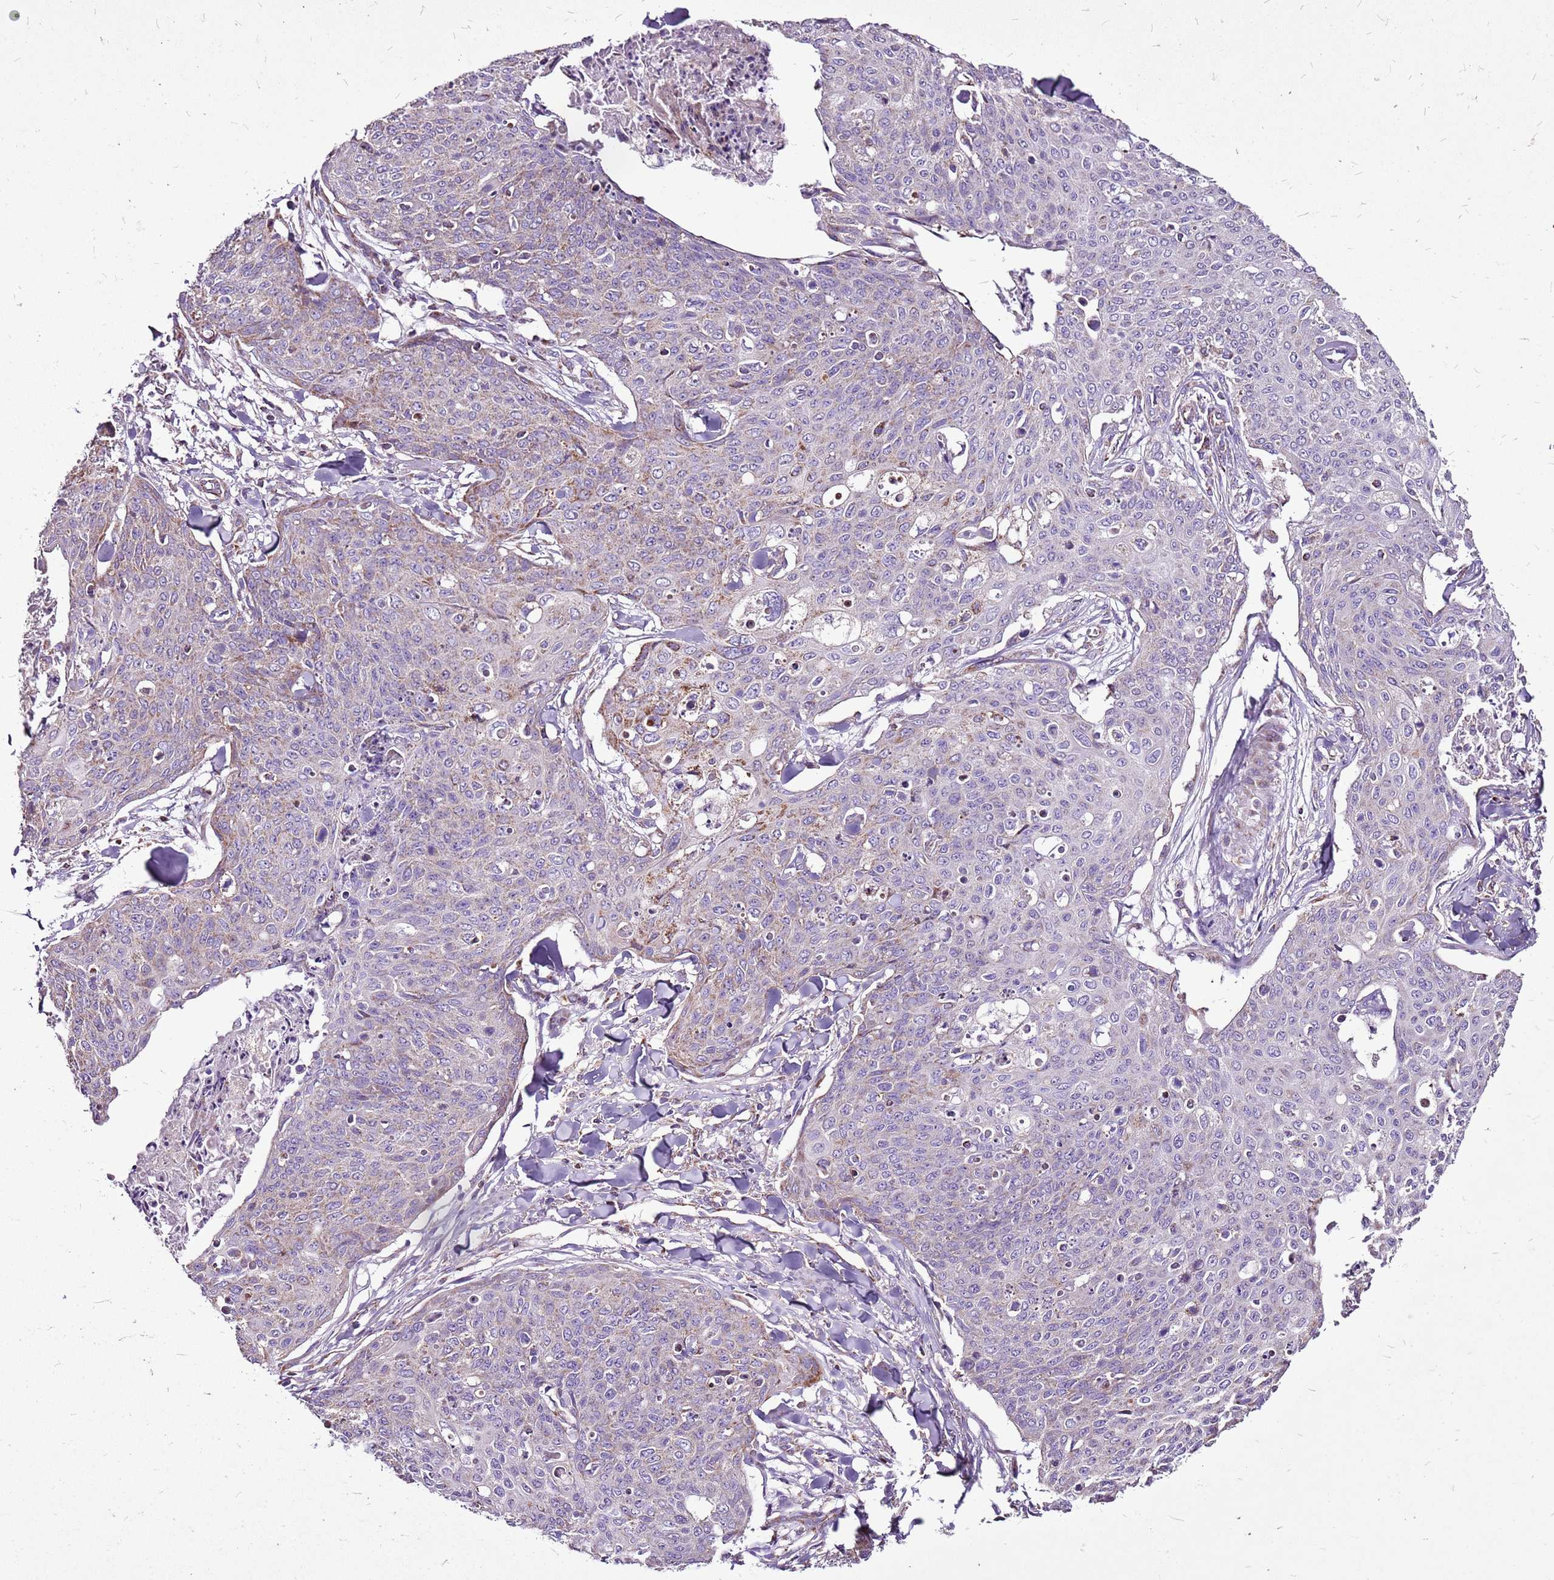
{"staining": {"intensity": "moderate", "quantity": "<25%", "location": "cytoplasmic/membranous"}, "tissue": "skin cancer", "cell_type": "Tumor cells", "image_type": "cancer", "snomed": [{"axis": "morphology", "description": "Squamous cell carcinoma, NOS"}, {"axis": "topography", "description": "Skin"}, {"axis": "topography", "description": "Vulva"}], "caption": "Protein analysis of squamous cell carcinoma (skin) tissue reveals moderate cytoplasmic/membranous expression in approximately <25% of tumor cells. The staining was performed using DAB to visualize the protein expression in brown, while the nuclei were stained in blue with hematoxylin (Magnification: 20x).", "gene": "GCDH", "patient": {"sex": "female", "age": 85}}